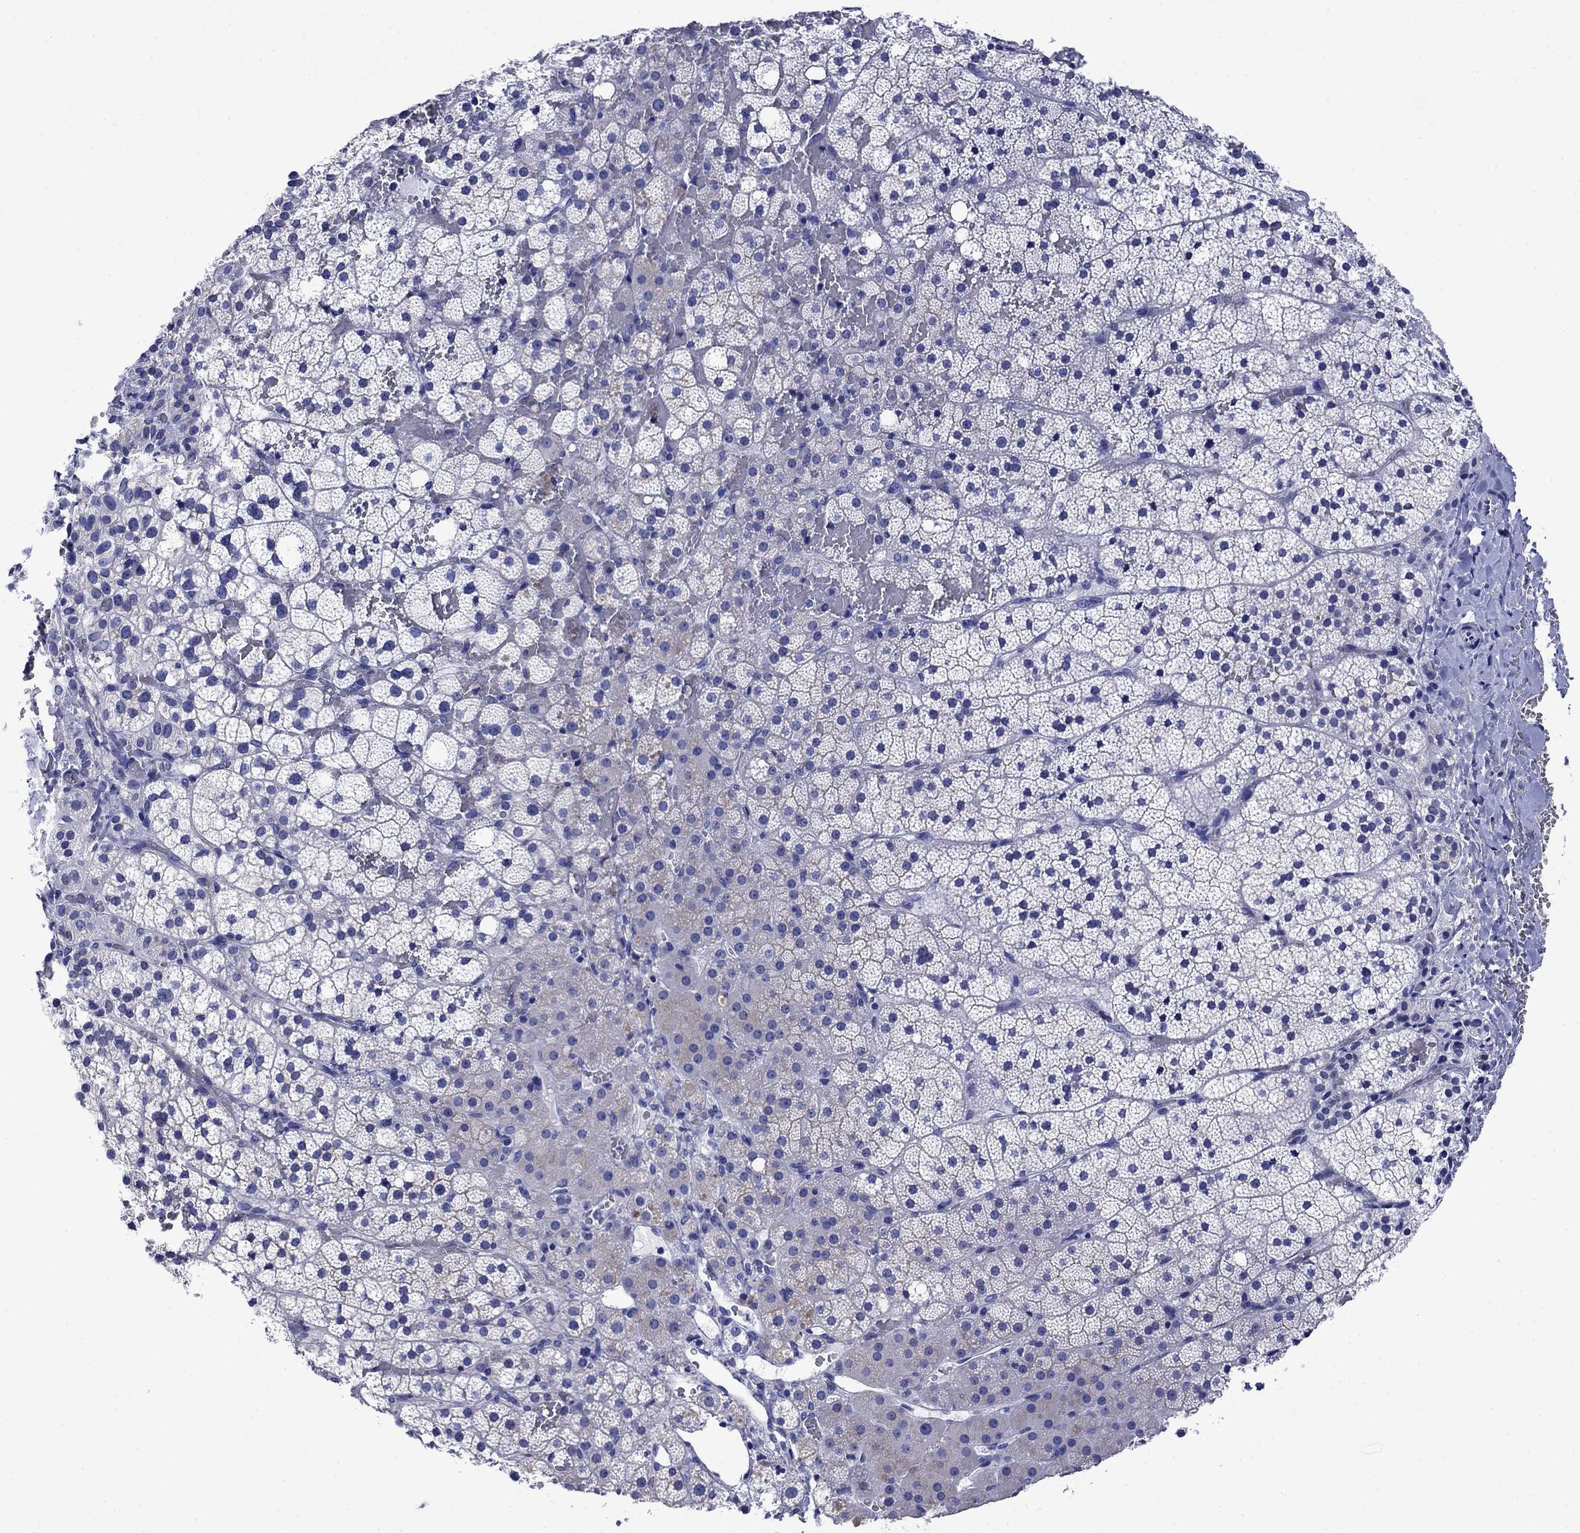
{"staining": {"intensity": "negative", "quantity": "none", "location": "none"}, "tissue": "adrenal gland", "cell_type": "Glandular cells", "image_type": "normal", "snomed": [{"axis": "morphology", "description": "Normal tissue, NOS"}, {"axis": "topography", "description": "Adrenal gland"}], "caption": "Adrenal gland stained for a protein using immunohistochemistry shows no expression glandular cells.", "gene": "SLC1A2", "patient": {"sex": "male", "age": 53}}